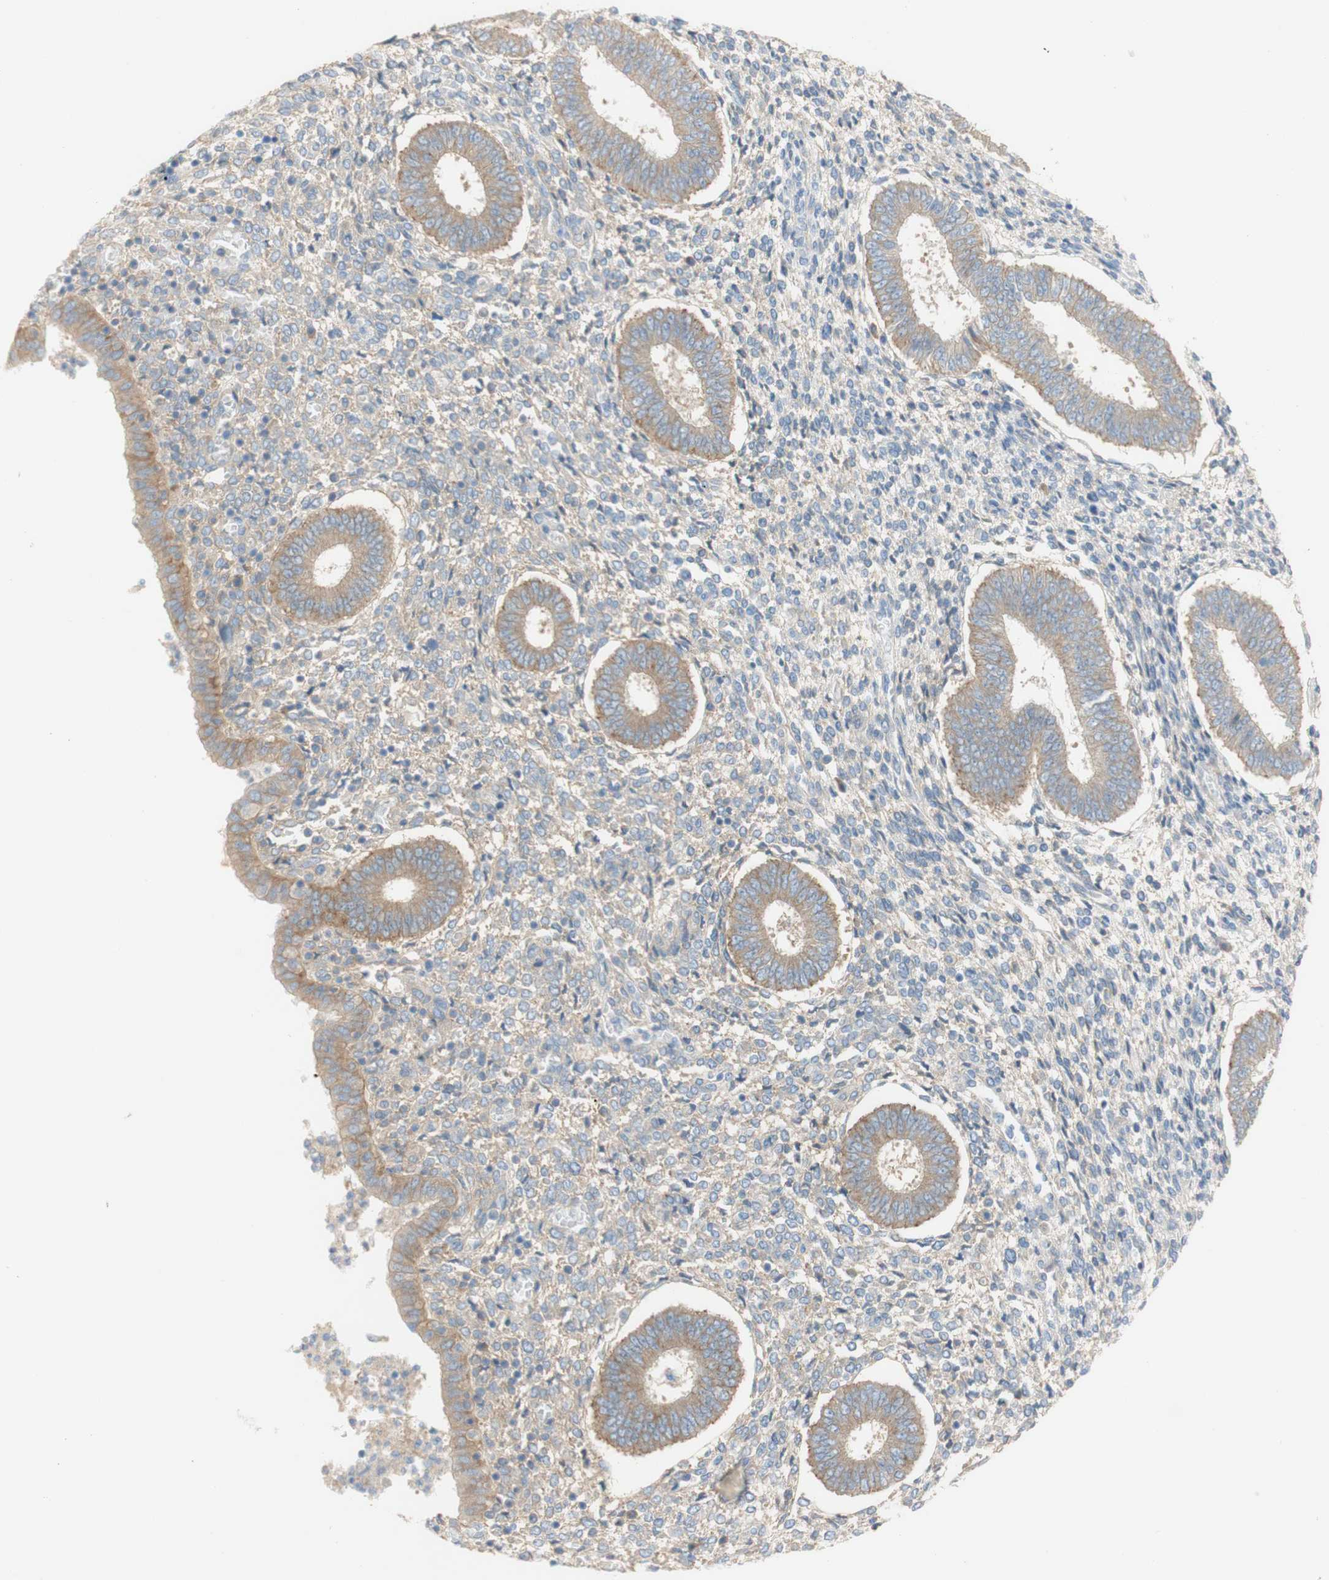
{"staining": {"intensity": "negative", "quantity": "none", "location": "none"}, "tissue": "endometrium", "cell_type": "Cells in endometrial stroma", "image_type": "normal", "snomed": [{"axis": "morphology", "description": "Normal tissue, NOS"}, {"axis": "topography", "description": "Endometrium"}], "caption": "A high-resolution photomicrograph shows IHC staining of normal endometrium, which reveals no significant positivity in cells in endometrial stroma. (DAB immunohistochemistry with hematoxylin counter stain).", "gene": "ATP2B1", "patient": {"sex": "female", "age": 35}}